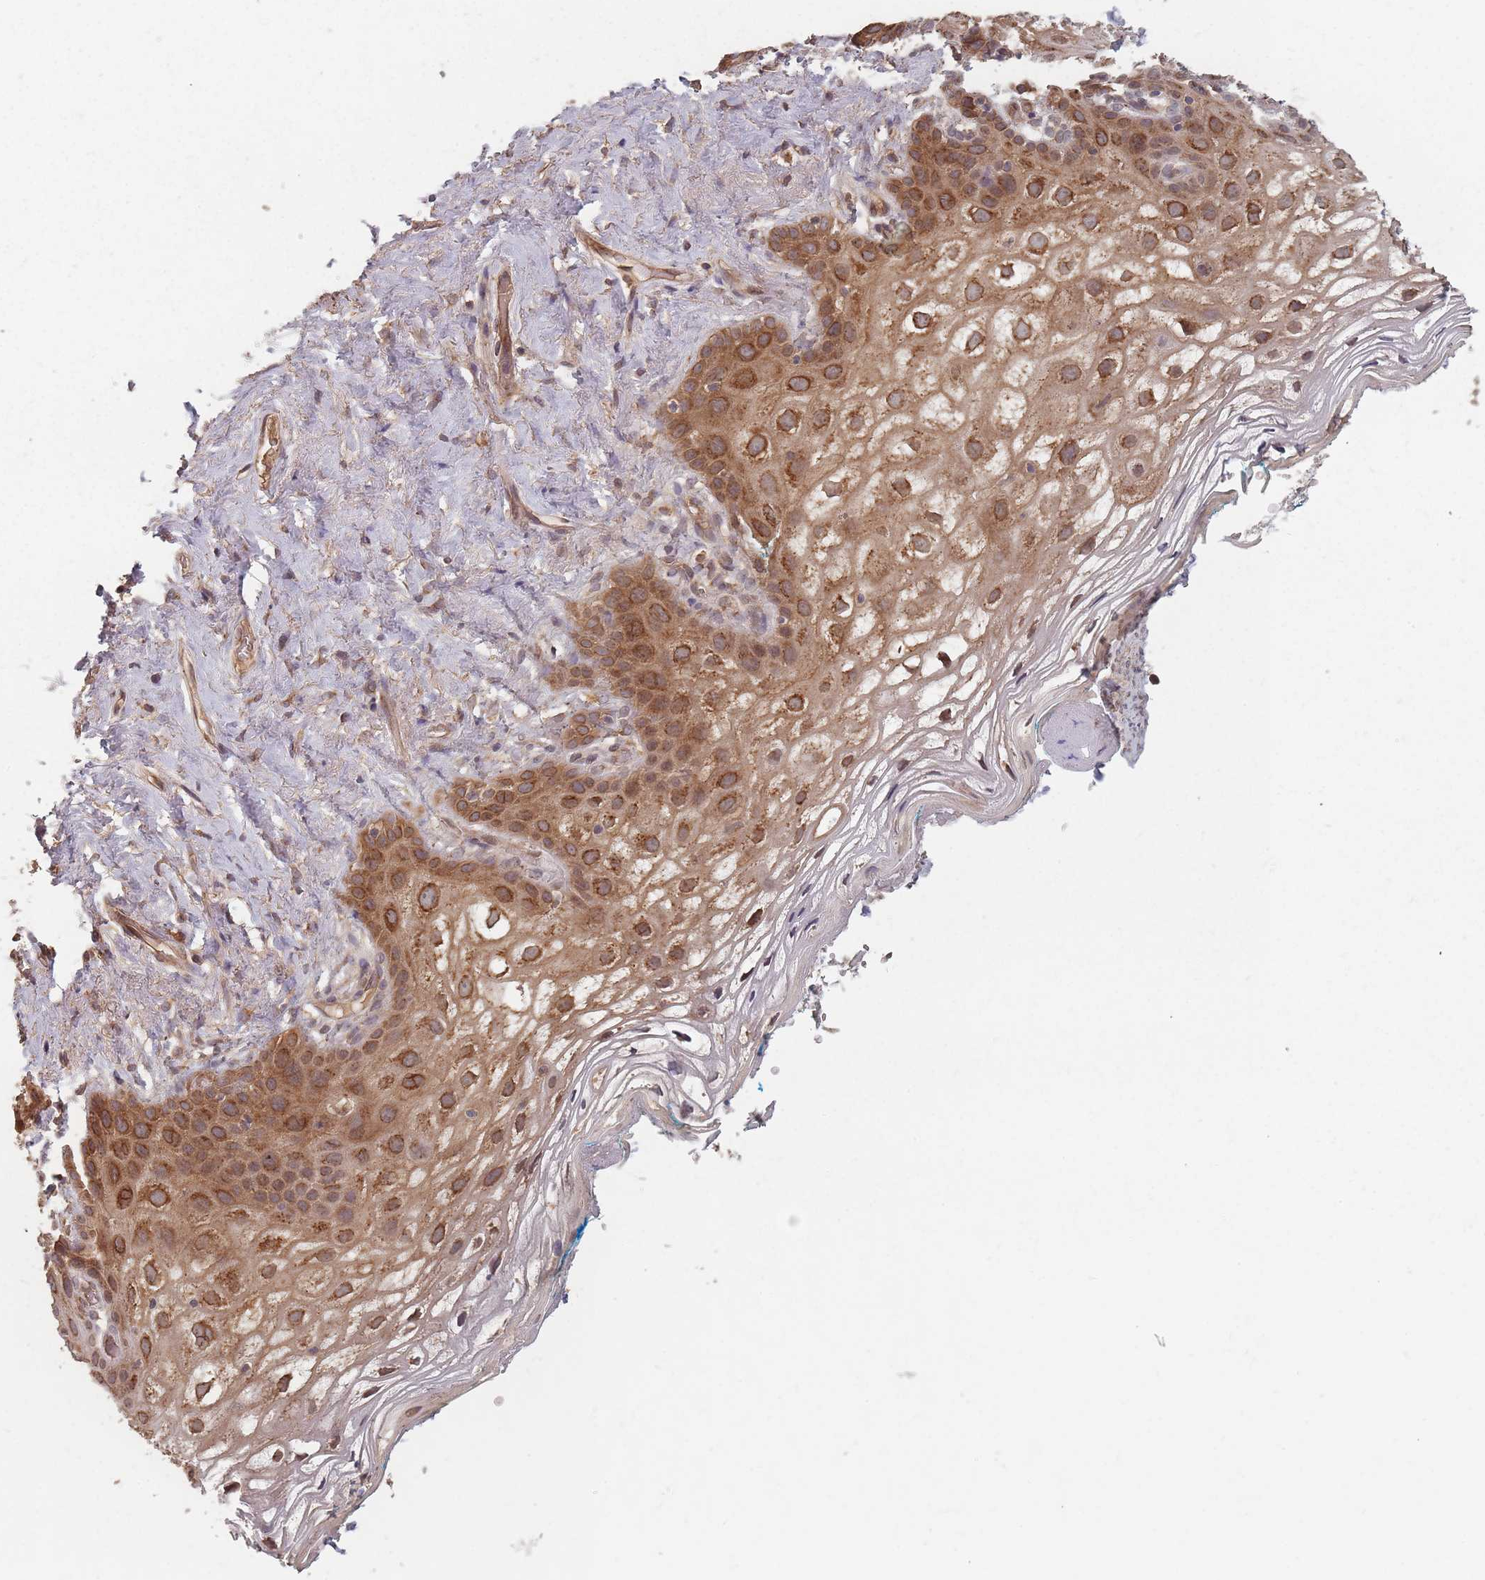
{"staining": {"intensity": "moderate", "quantity": ">75%", "location": "cytoplasmic/membranous"}, "tissue": "vagina", "cell_type": "Squamous epithelial cells", "image_type": "normal", "snomed": [{"axis": "morphology", "description": "Normal tissue, NOS"}, {"axis": "topography", "description": "Vagina"}], "caption": "The micrograph demonstrates staining of normal vagina, revealing moderate cytoplasmic/membranous protein expression (brown color) within squamous epithelial cells.", "gene": "C3orf14", "patient": {"sex": "female", "age": 68}}